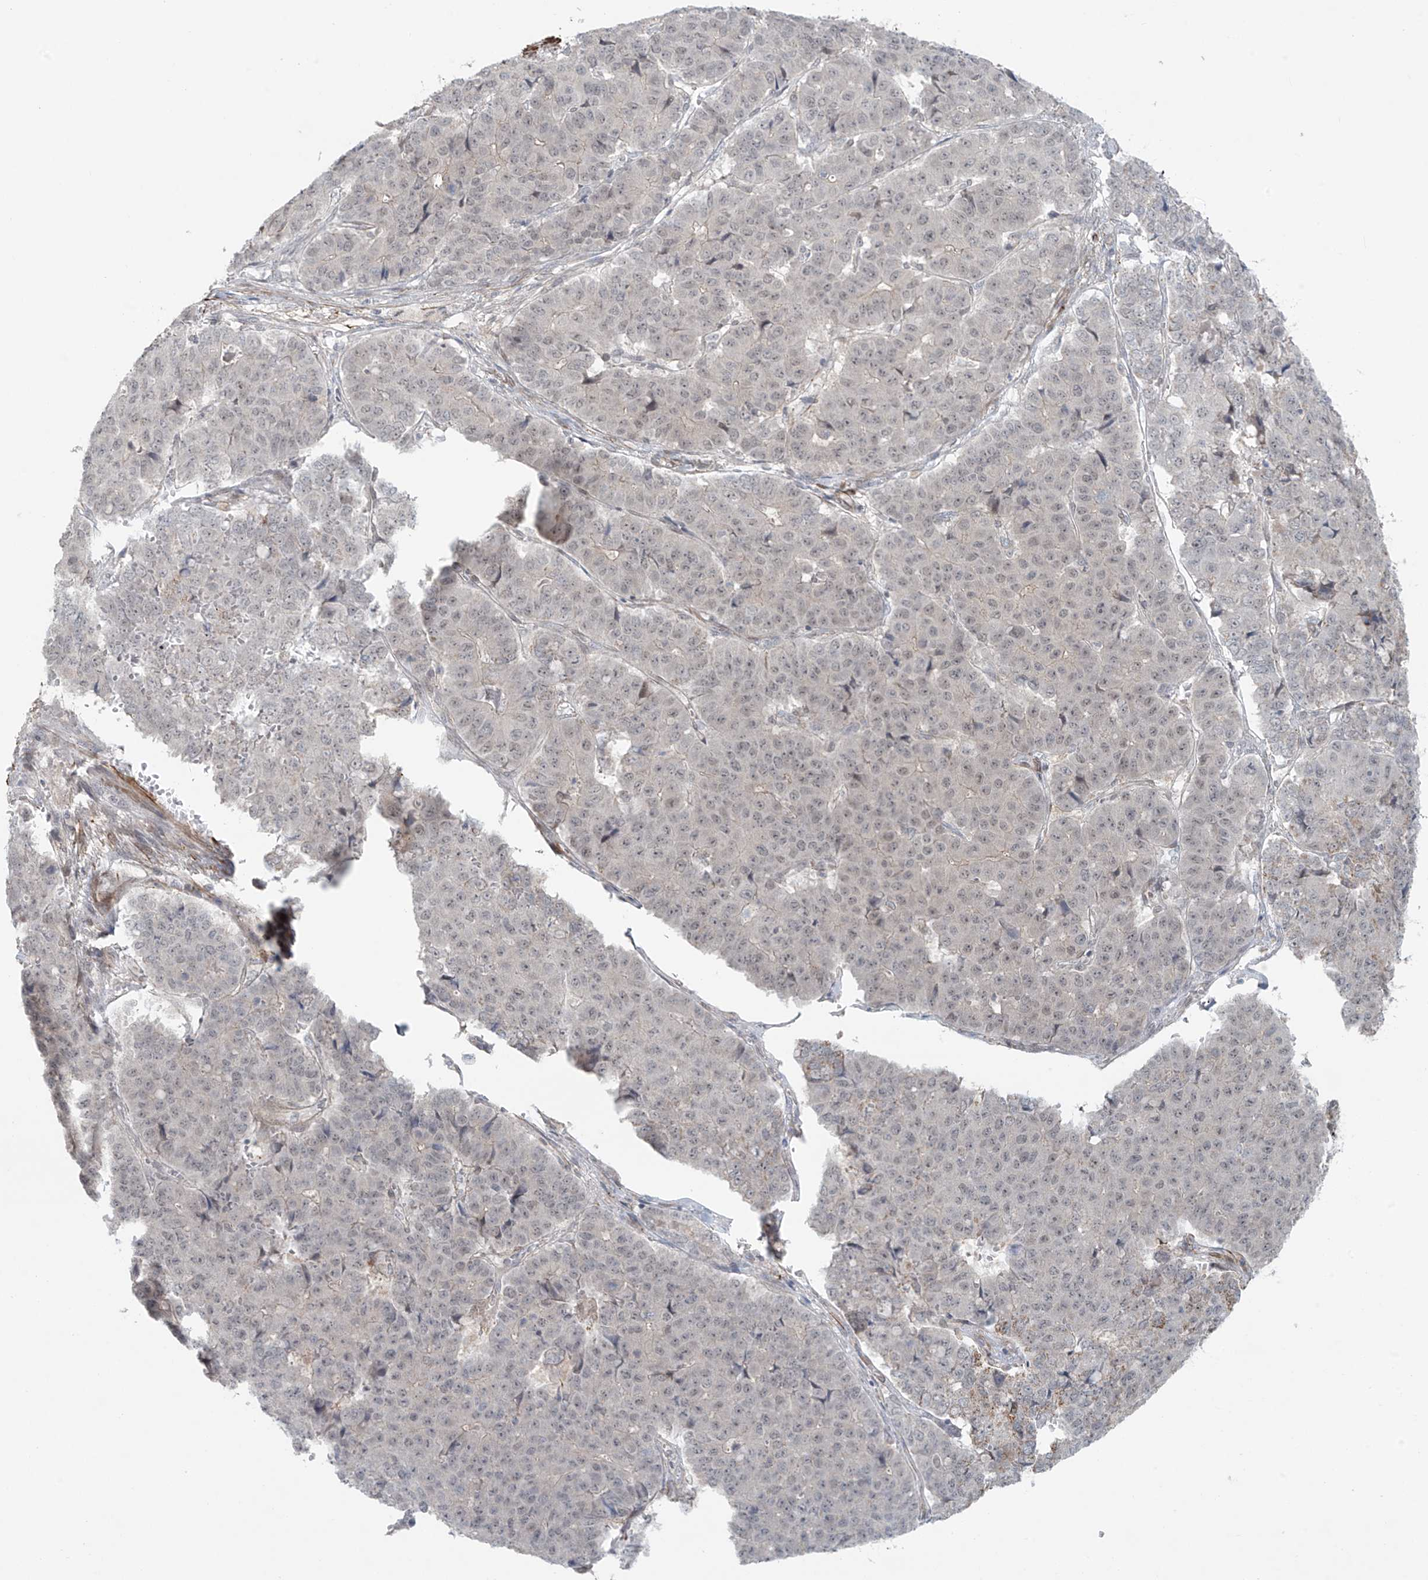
{"staining": {"intensity": "negative", "quantity": "none", "location": "none"}, "tissue": "pancreatic cancer", "cell_type": "Tumor cells", "image_type": "cancer", "snomed": [{"axis": "morphology", "description": "Adenocarcinoma, NOS"}, {"axis": "topography", "description": "Pancreas"}], "caption": "Pancreatic cancer (adenocarcinoma) was stained to show a protein in brown. There is no significant expression in tumor cells. (IHC, brightfield microscopy, high magnification).", "gene": "RASGEF1A", "patient": {"sex": "male", "age": 50}}